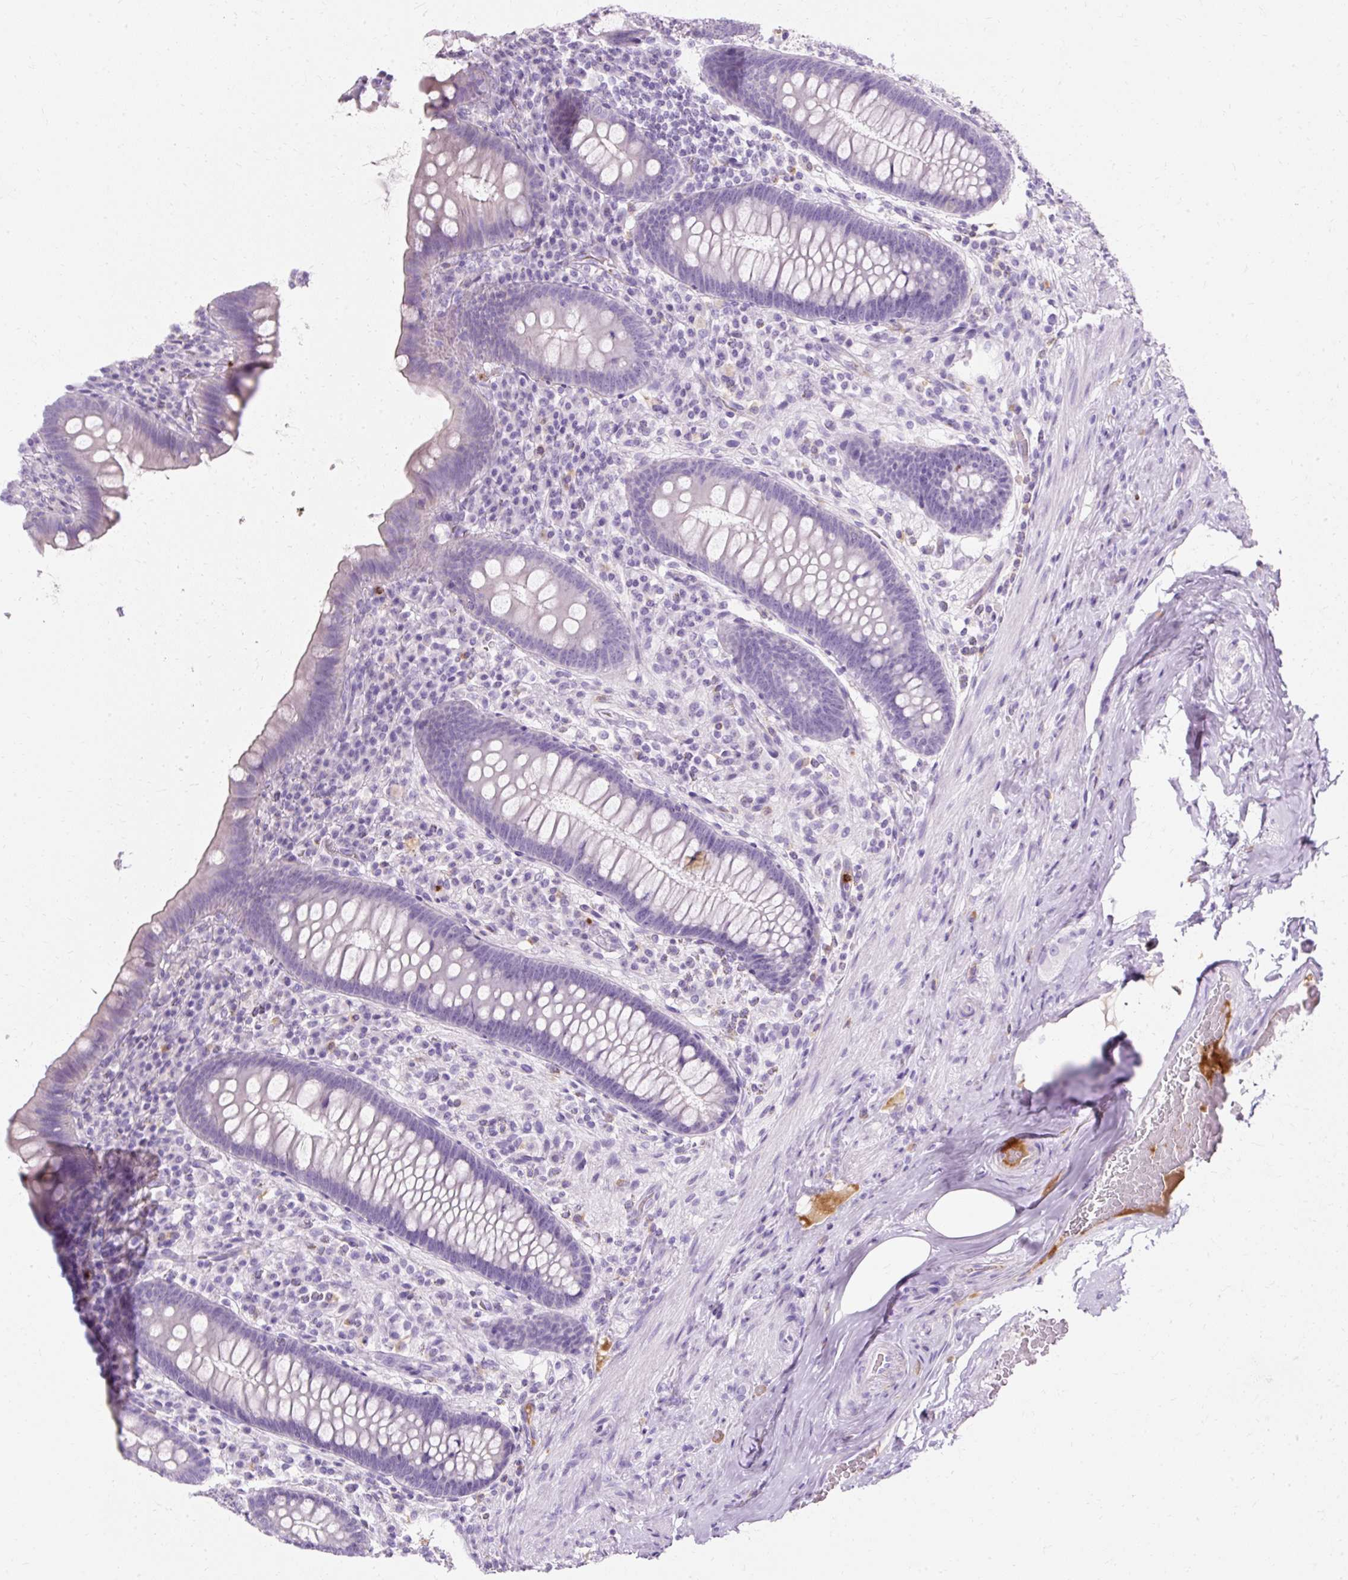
{"staining": {"intensity": "negative", "quantity": "none", "location": "none"}, "tissue": "appendix", "cell_type": "Glandular cells", "image_type": "normal", "snomed": [{"axis": "morphology", "description": "Normal tissue, NOS"}, {"axis": "topography", "description": "Appendix"}], "caption": "There is no significant positivity in glandular cells of appendix. (Immunohistochemistry, brightfield microscopy, high magnification).", "gene": "DEFA1B", "patient": {"sex": "male", "age": 71}}